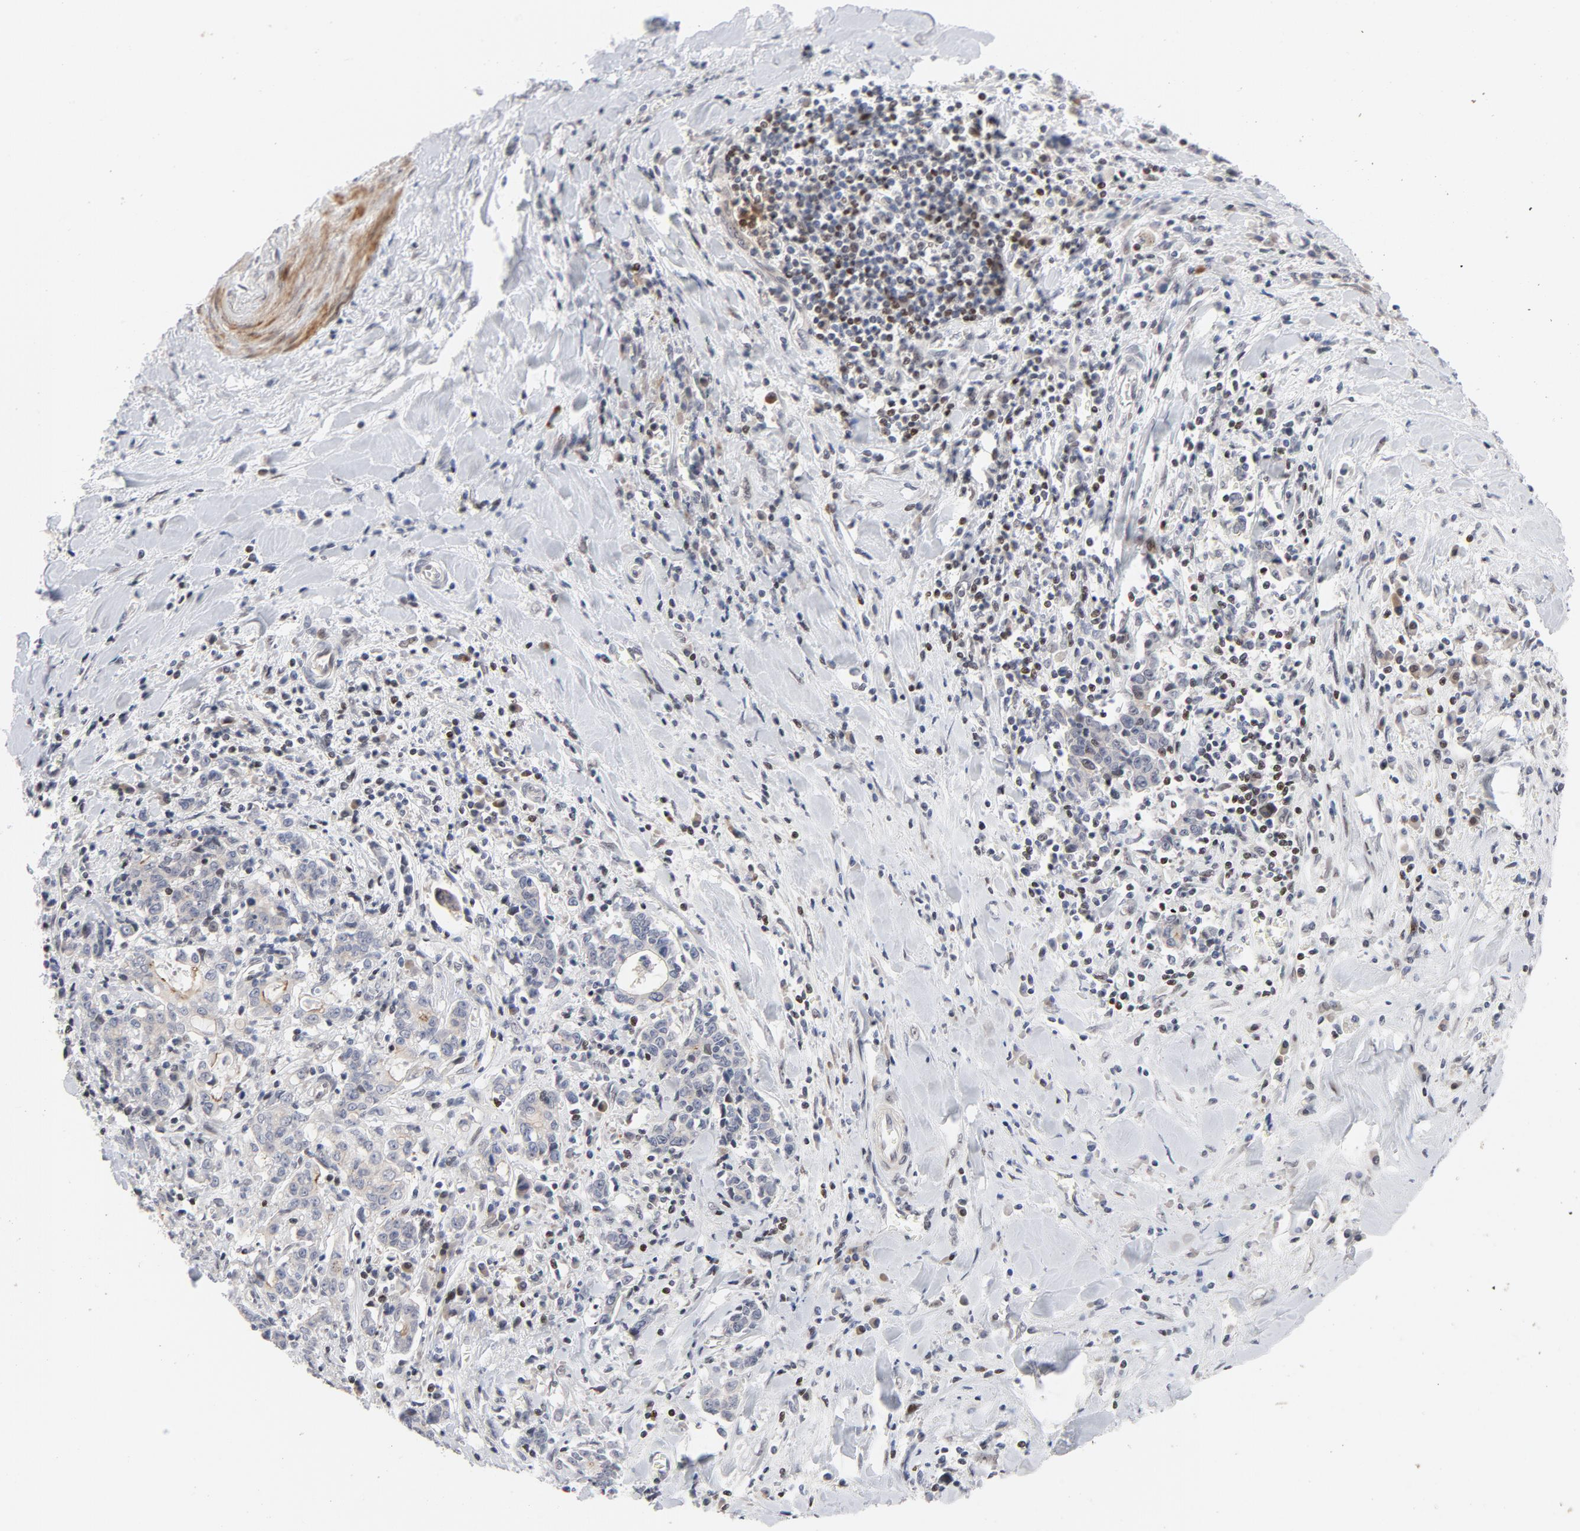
{"staining": {"intensity": "weak", "quantity": "<25%", "location": "cytoplasmic/membranous"}, "tissue": "liver cancer", "cell_type": "Tumor cells", "image_type": "cancer", "snomed": [{"axis": "morphology", "description": "Cholangiocarcinoma"}, {"axis": "topography", "description": "Liver"}], "caption": "This is an immunohistochemistry (IHC) histopathology image of liver cholangiocarcinoma. There is no staining in tumor cells.", "gene": "NFIC", "patient": {"sex": "male", "age": 57}}